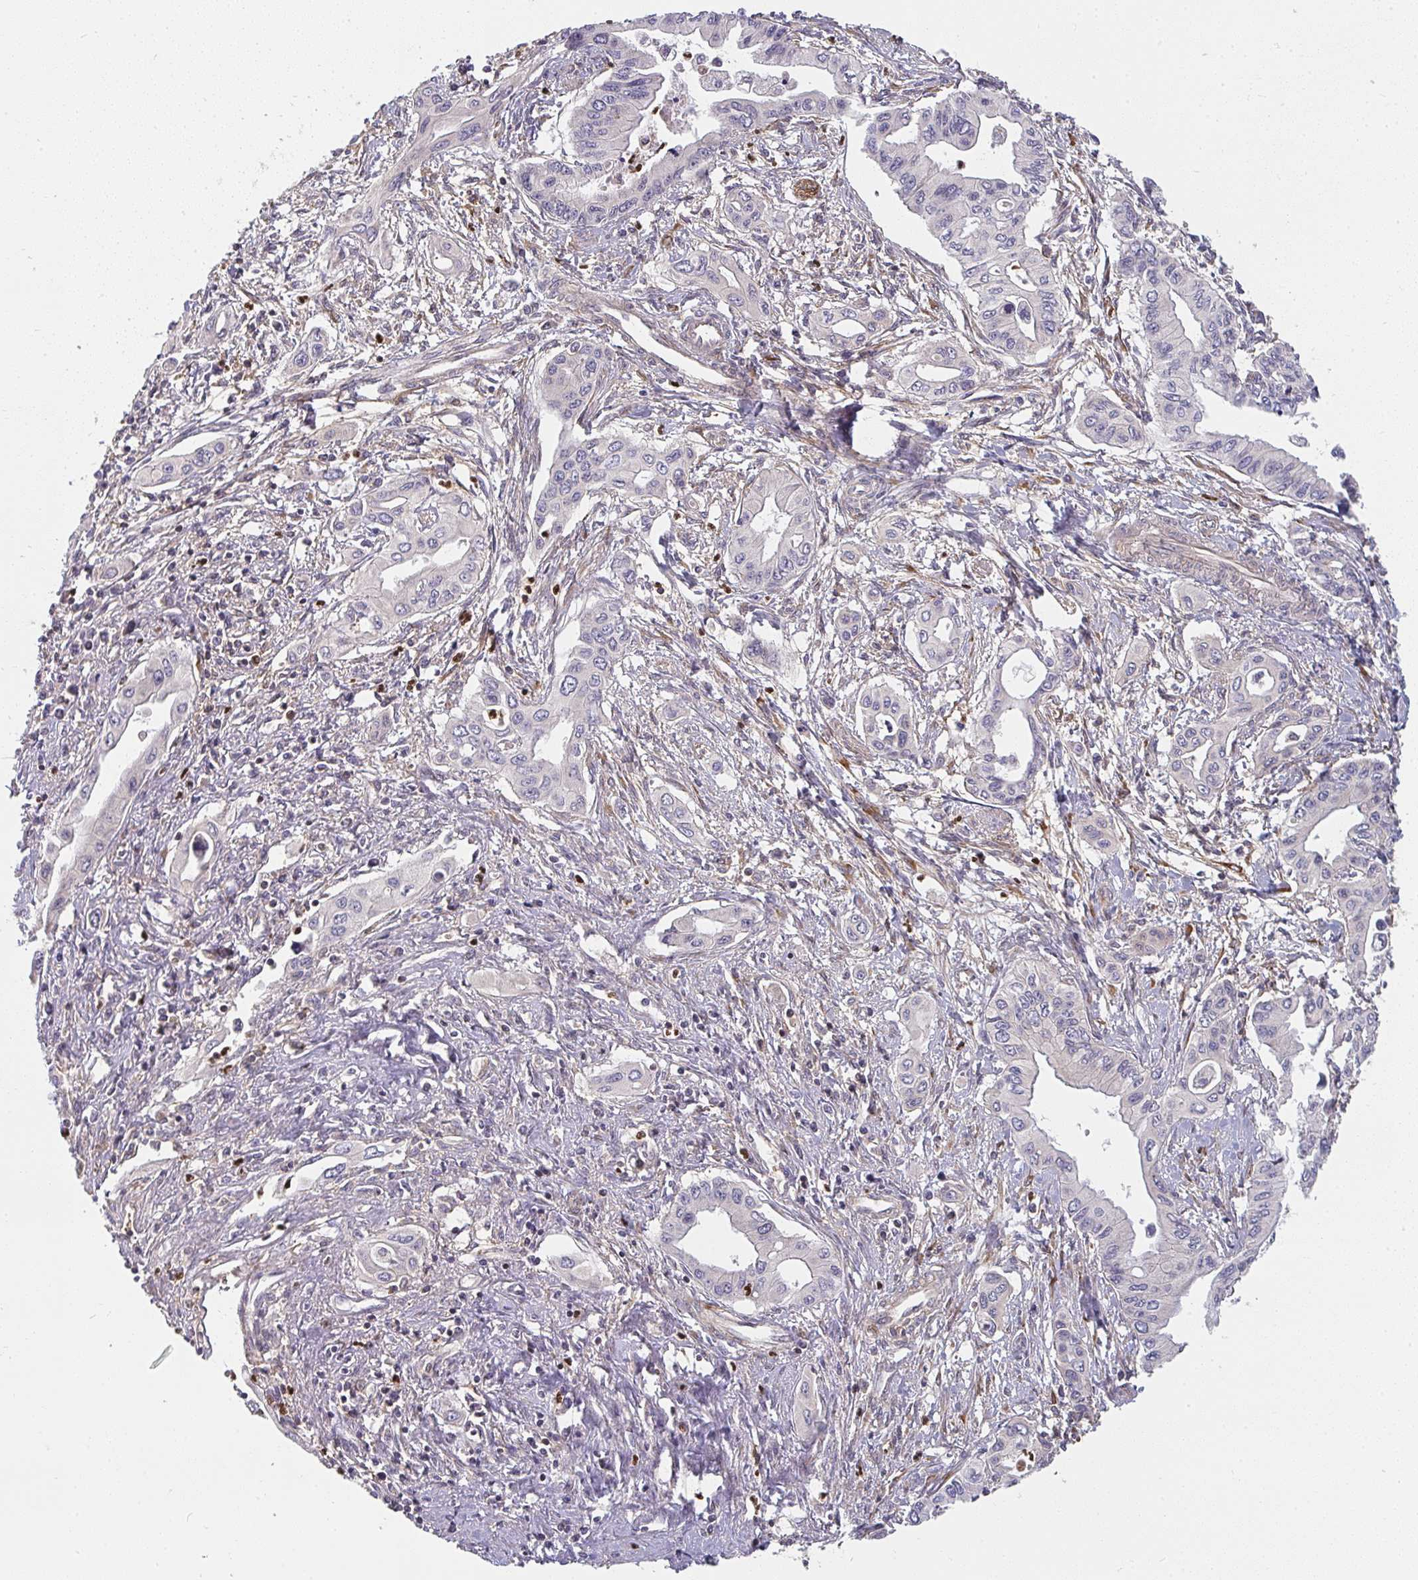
{"staining": {"intensity": "negative", "quantity": "none", "location": "none"}, "tissue": "pancreatic cancer", "cell_type": "Tumor cells", "image_type": "cancer", "snomed": [{"axis": "morphology", "description": "Adenocarcinoma, NOS"}, {"axis": "topography", "description": "Pancreas"}], "caption": "A high-resolution micrograph shows immunohistochemistry staining of pancreatic cancer, which exhibits no significant expression in tumor cells.", "gene": "CSF3R", "patient": {"sex": "female", "age": 62}}